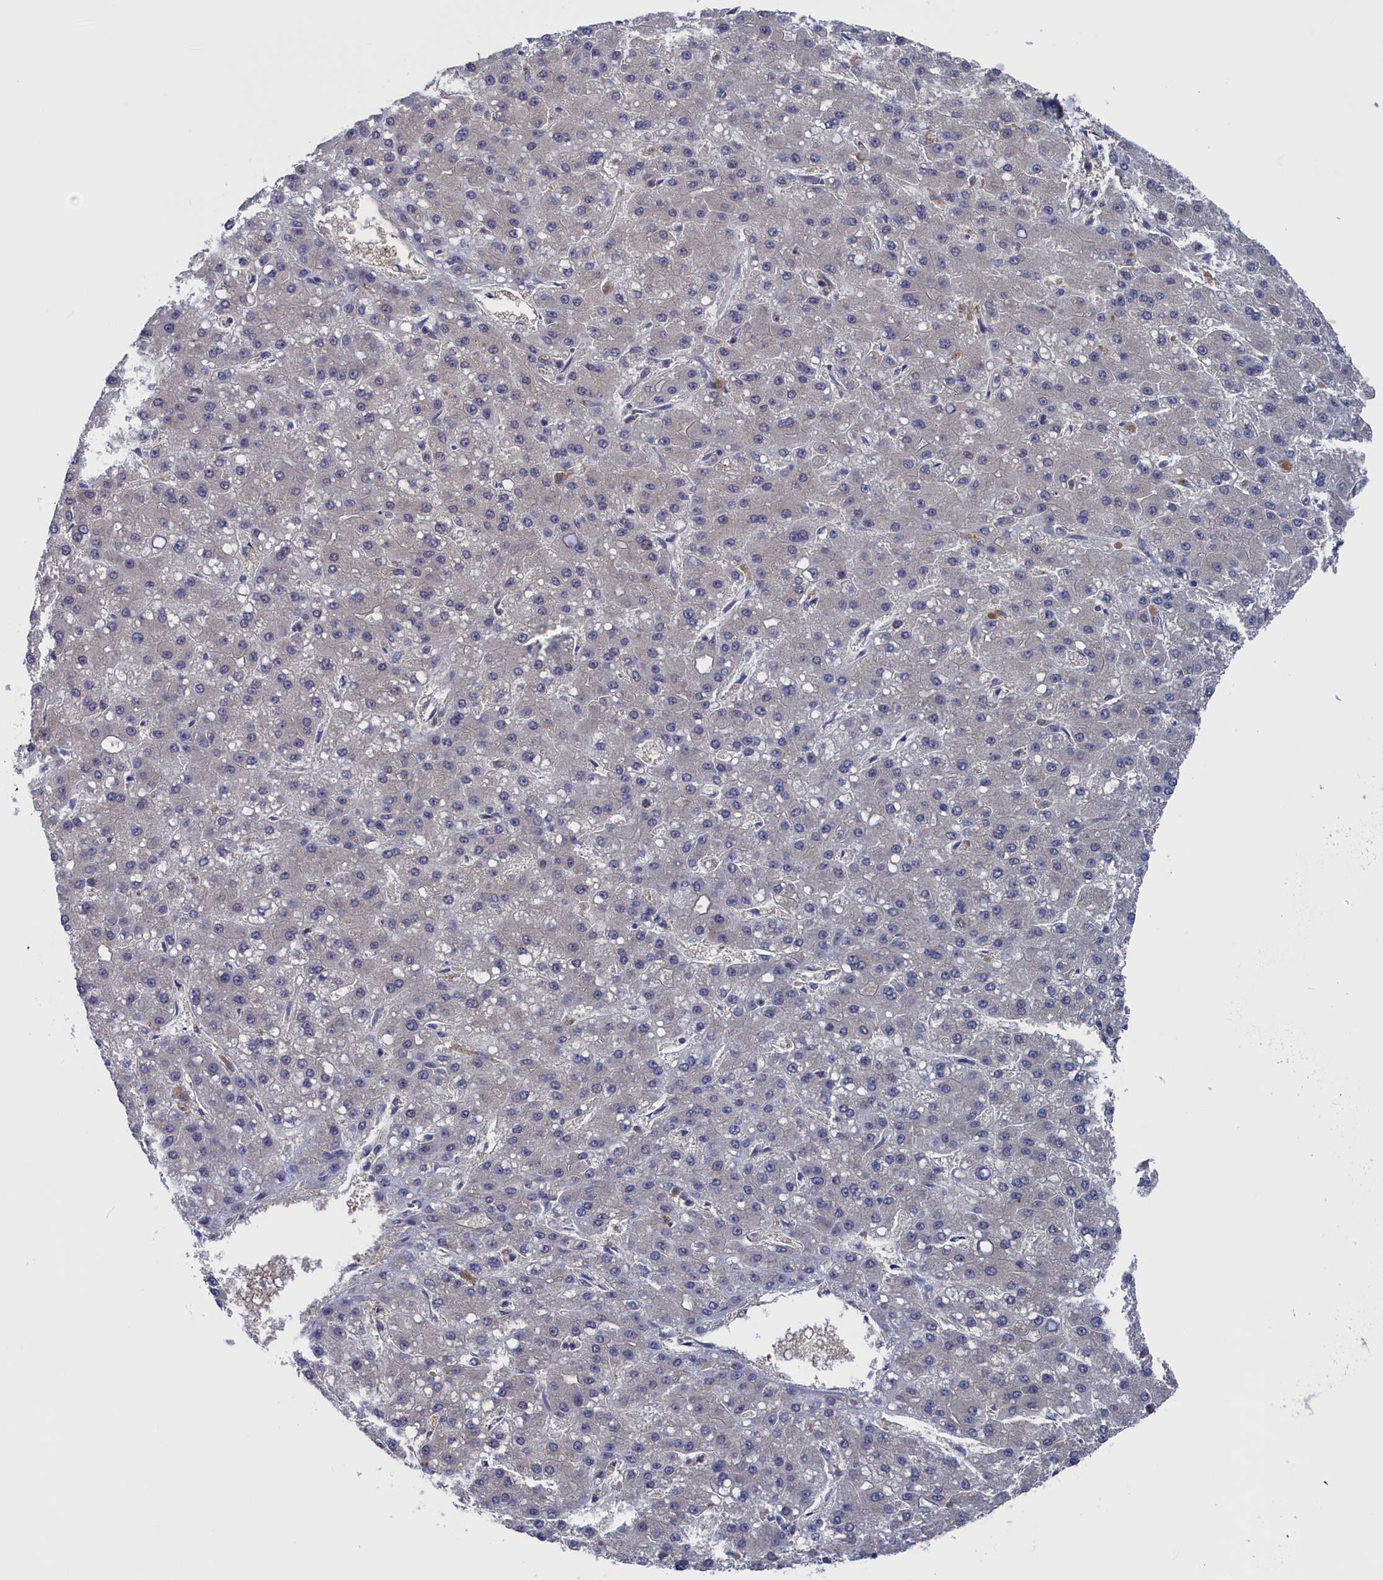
{"staining": {"intensity": "negative", "quantity": "none", "location": "none"}, "tissue": "liver cancer", "cell_type": "Tumor cells", "image_type": "cancer", "snomed": [{"axis": "morphology", "description": "Carcinoma, Hepatocellular, NOS"}, {"axis": "topography", "description": "Liver"}], "caption": "There is no significant expression in tumor cells of hepatocellular carcinoma (liver).", "gene": "NUTF2", "patient": {"sex": "male", "age": 67}}